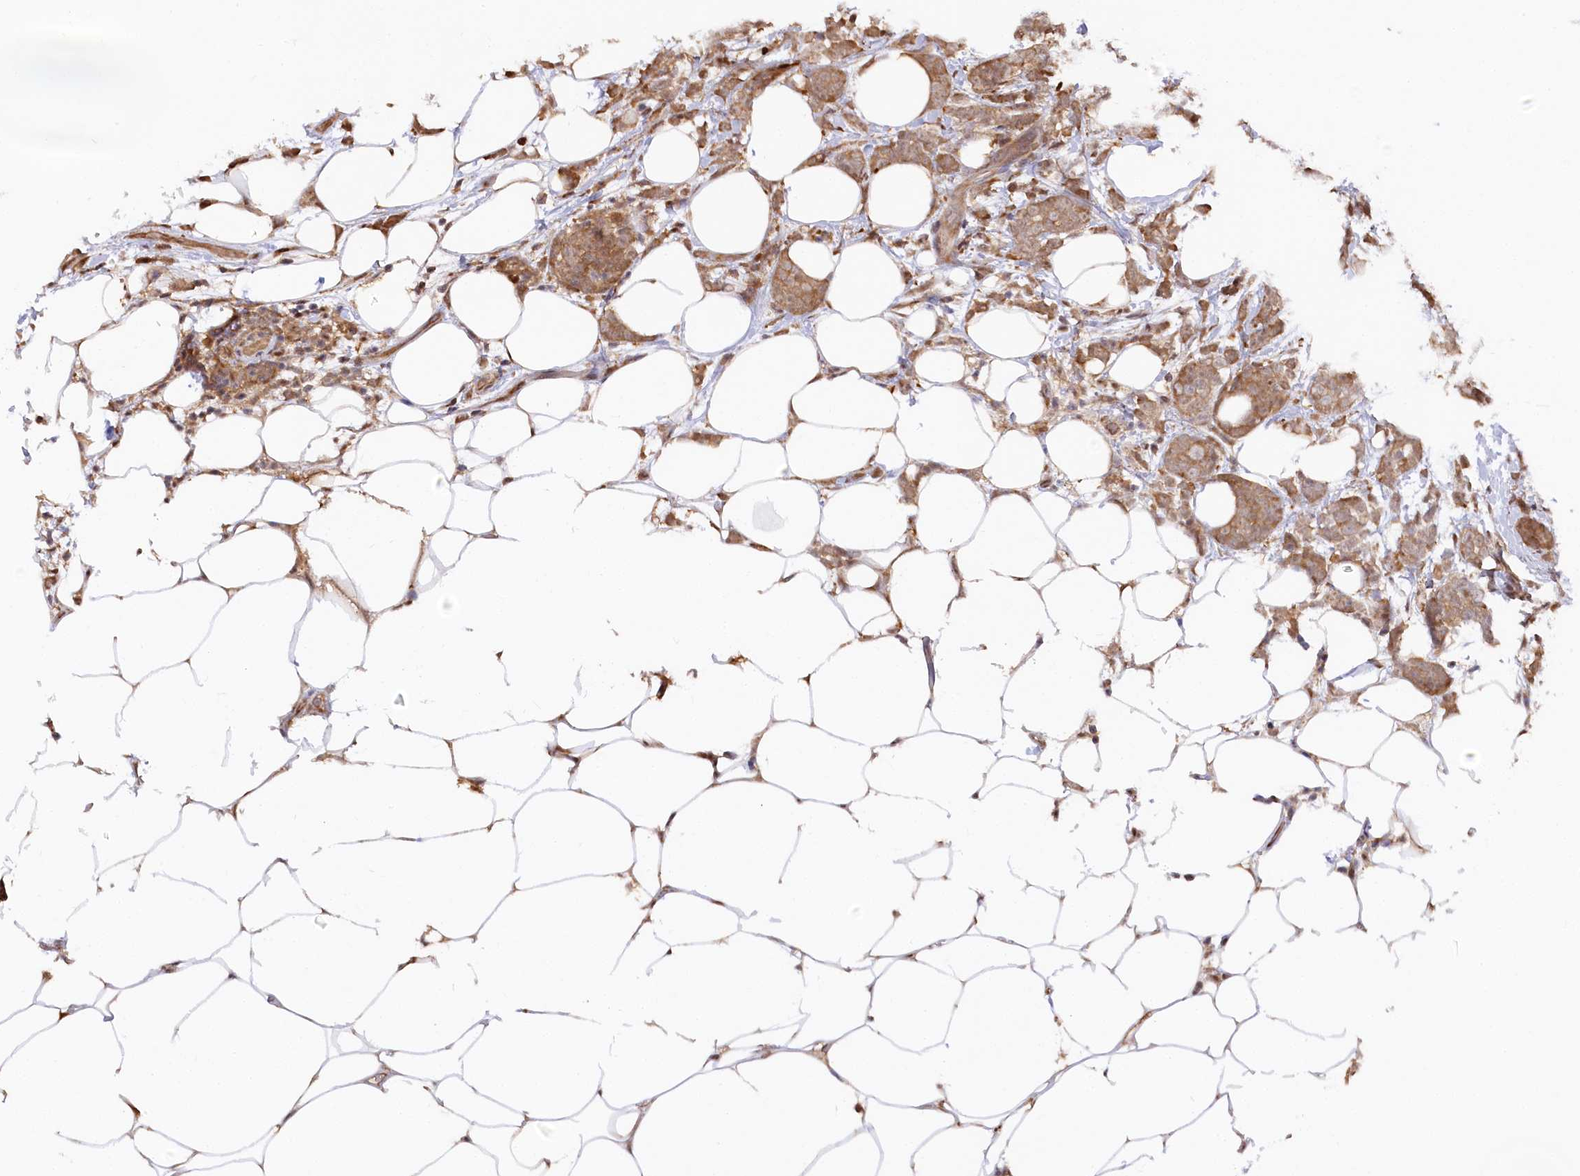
{"staining": {"intensity": "moderate", "quantity": ">75%", "location": "cytoplasmic/membranous"}, "tissue": "breast cancer", "cell_type": "Tumor cells", "image_type": "cancer", "snomed": [{"axis": "morphology", "description": "Lobular carcinoma"}, {"axis": "topography", "description": "Breast"}], "caption": "A micrograph of human breast cancer stained for a protein reveals moderate cytoplasmic/membranous brown staining in tumor cells.", "gene": "PSMA1", "patient": {"sex": "female", "age": 58}}